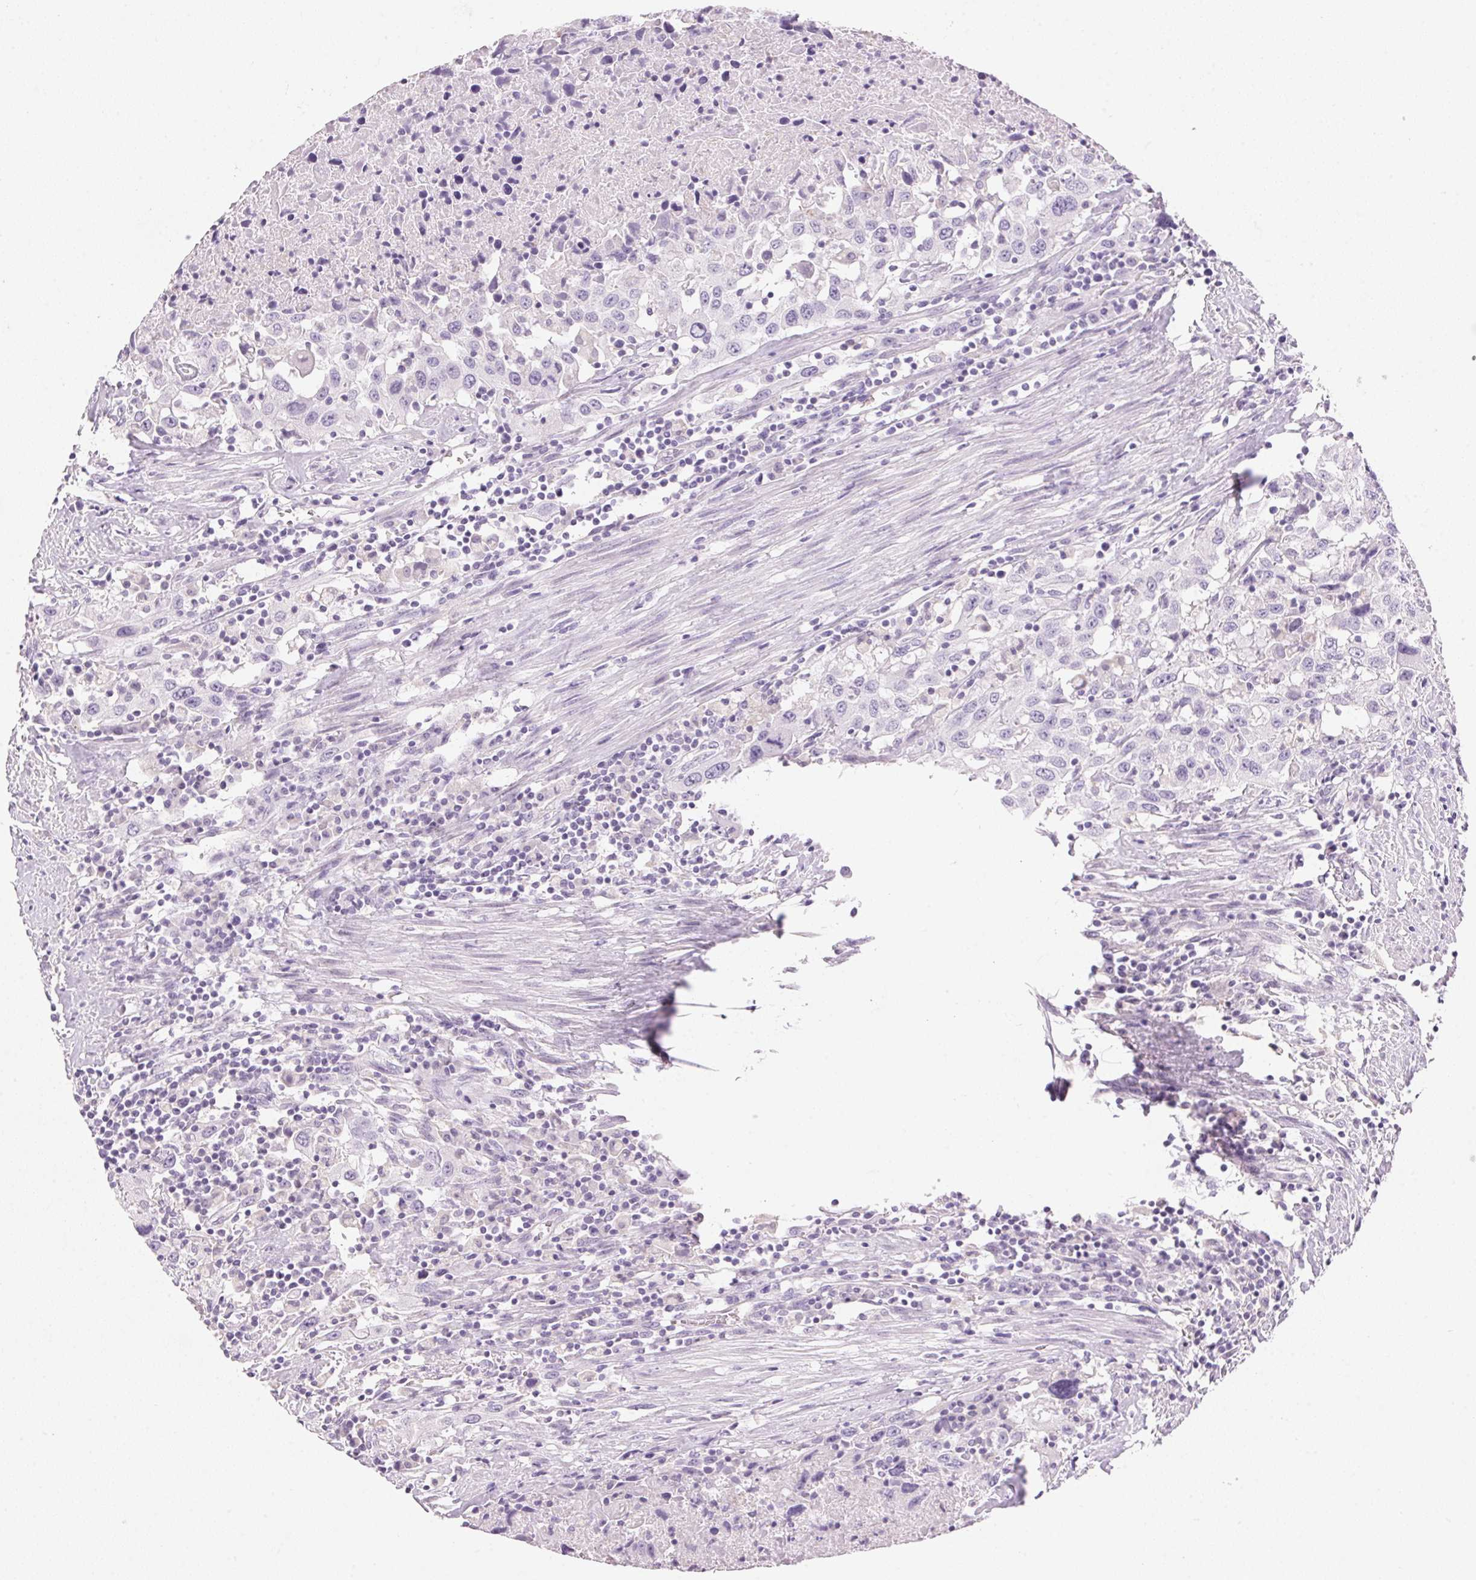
{"staining": {"intensity": "negative", "quantity": "none", "location": "none"}, "tissue": "urothelial cancer", "cell_type": "Tumor cells", "image_type": "cancer", "snomed": [{"axis": "morphology", "description": "Urothelial carcinoma, High grade"}, {"axis": "topography", "description": "Urinary bladder"}], "caption": "An image of human urothelial cancer is negative for staining in tumor cells.", "gene": "HSD17B2", "patient": {"sex": "male", "age": 61}}